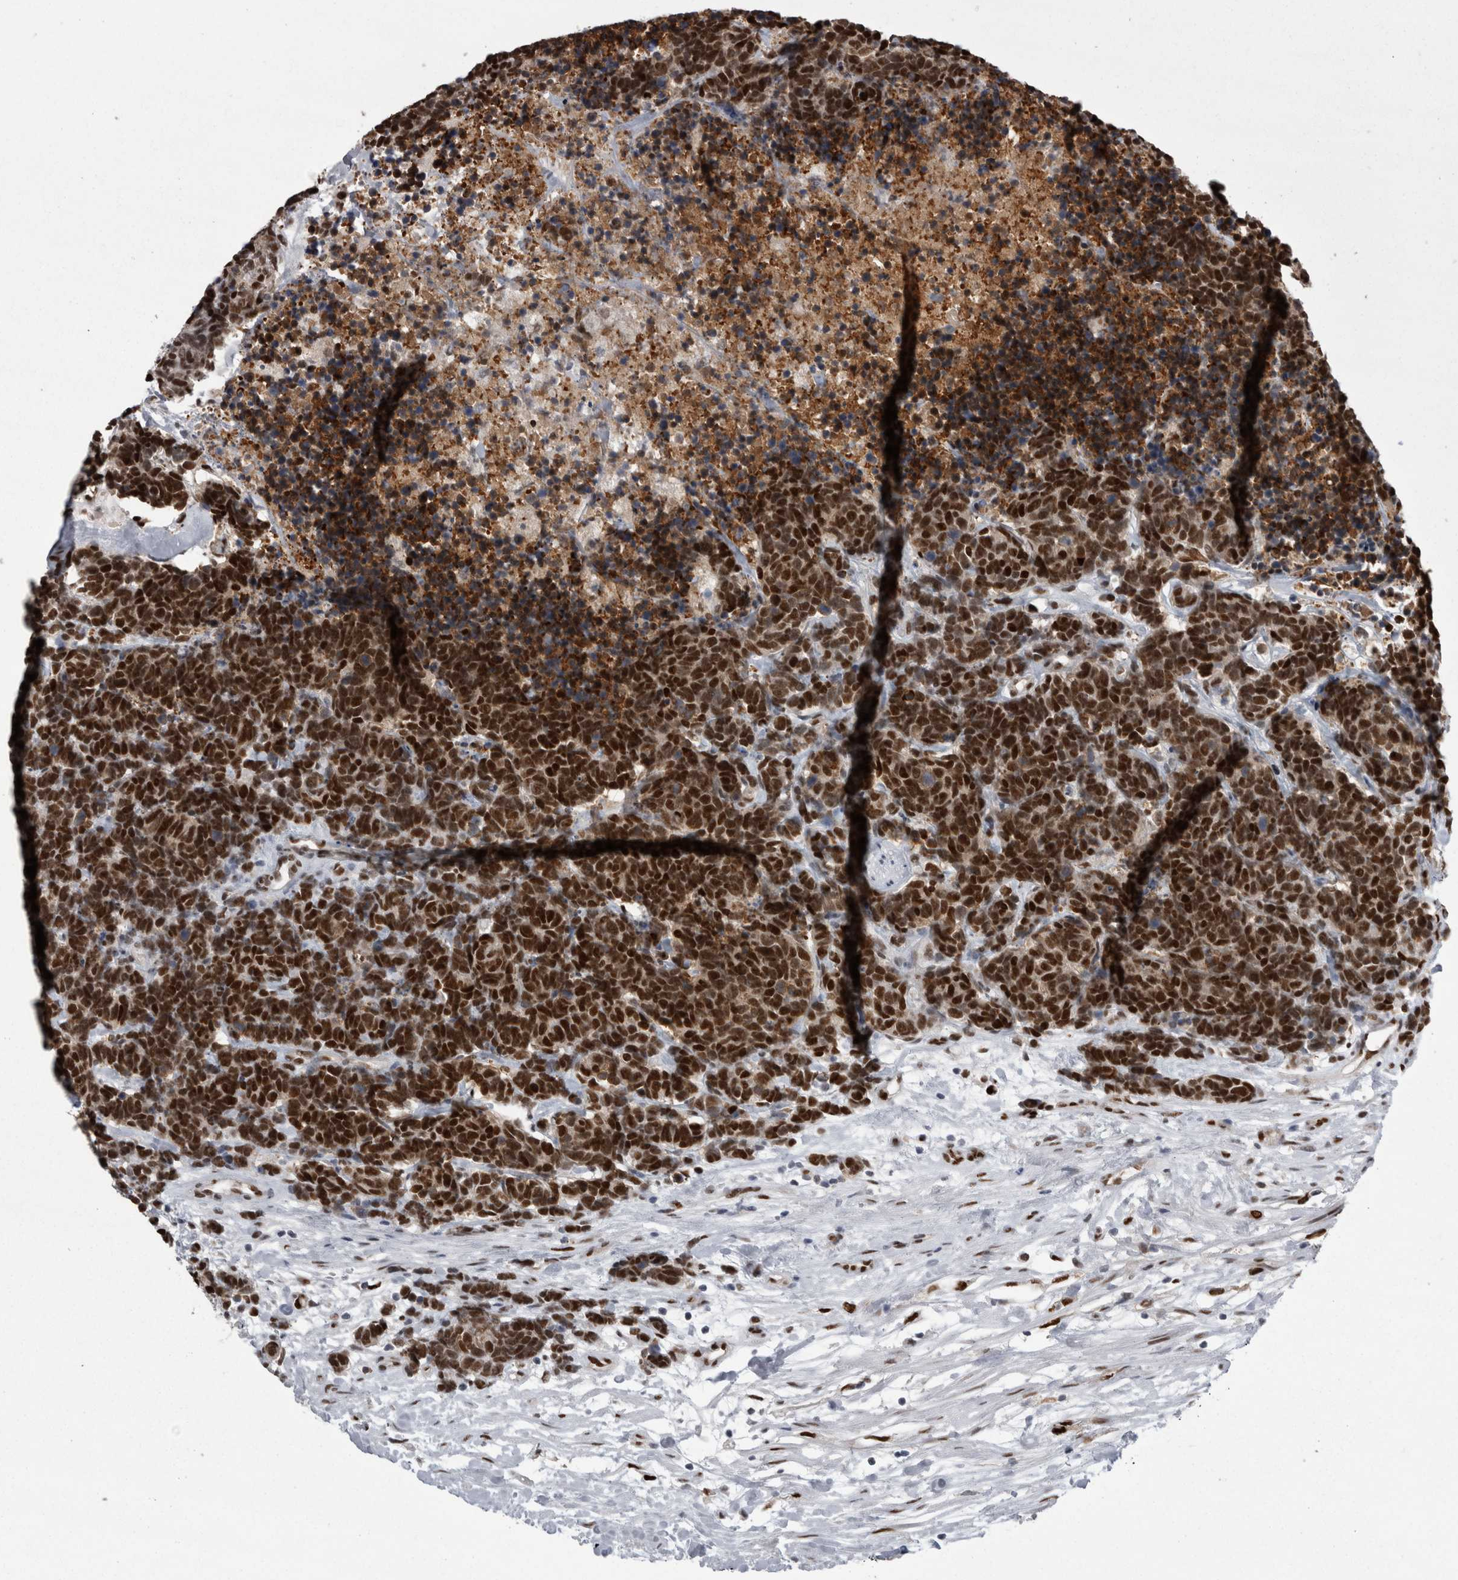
{"staining": {"intensity": "strong", "quantity": ">75%", "location": "nuclear"}, "tissue": "carcinoid", "cell_type": "Tumor cells", "image_type": "cancer", "snomed": [{"axis": "morphology", "description": "Carcinoma, NOS"}, {"axis": "morphology", "description": "Carcinoid, malignant, NOS"}, {"axis": "topography", "description": "Urinary bladder"}], "caption": "Strong nuclear staining for a protein is identified in approximately >75% of tumor cells of carcinoid (malignant) using immunohistochemistry.", "gene": "C1orf54", "patient": {"sex": "male", "age": 57}}